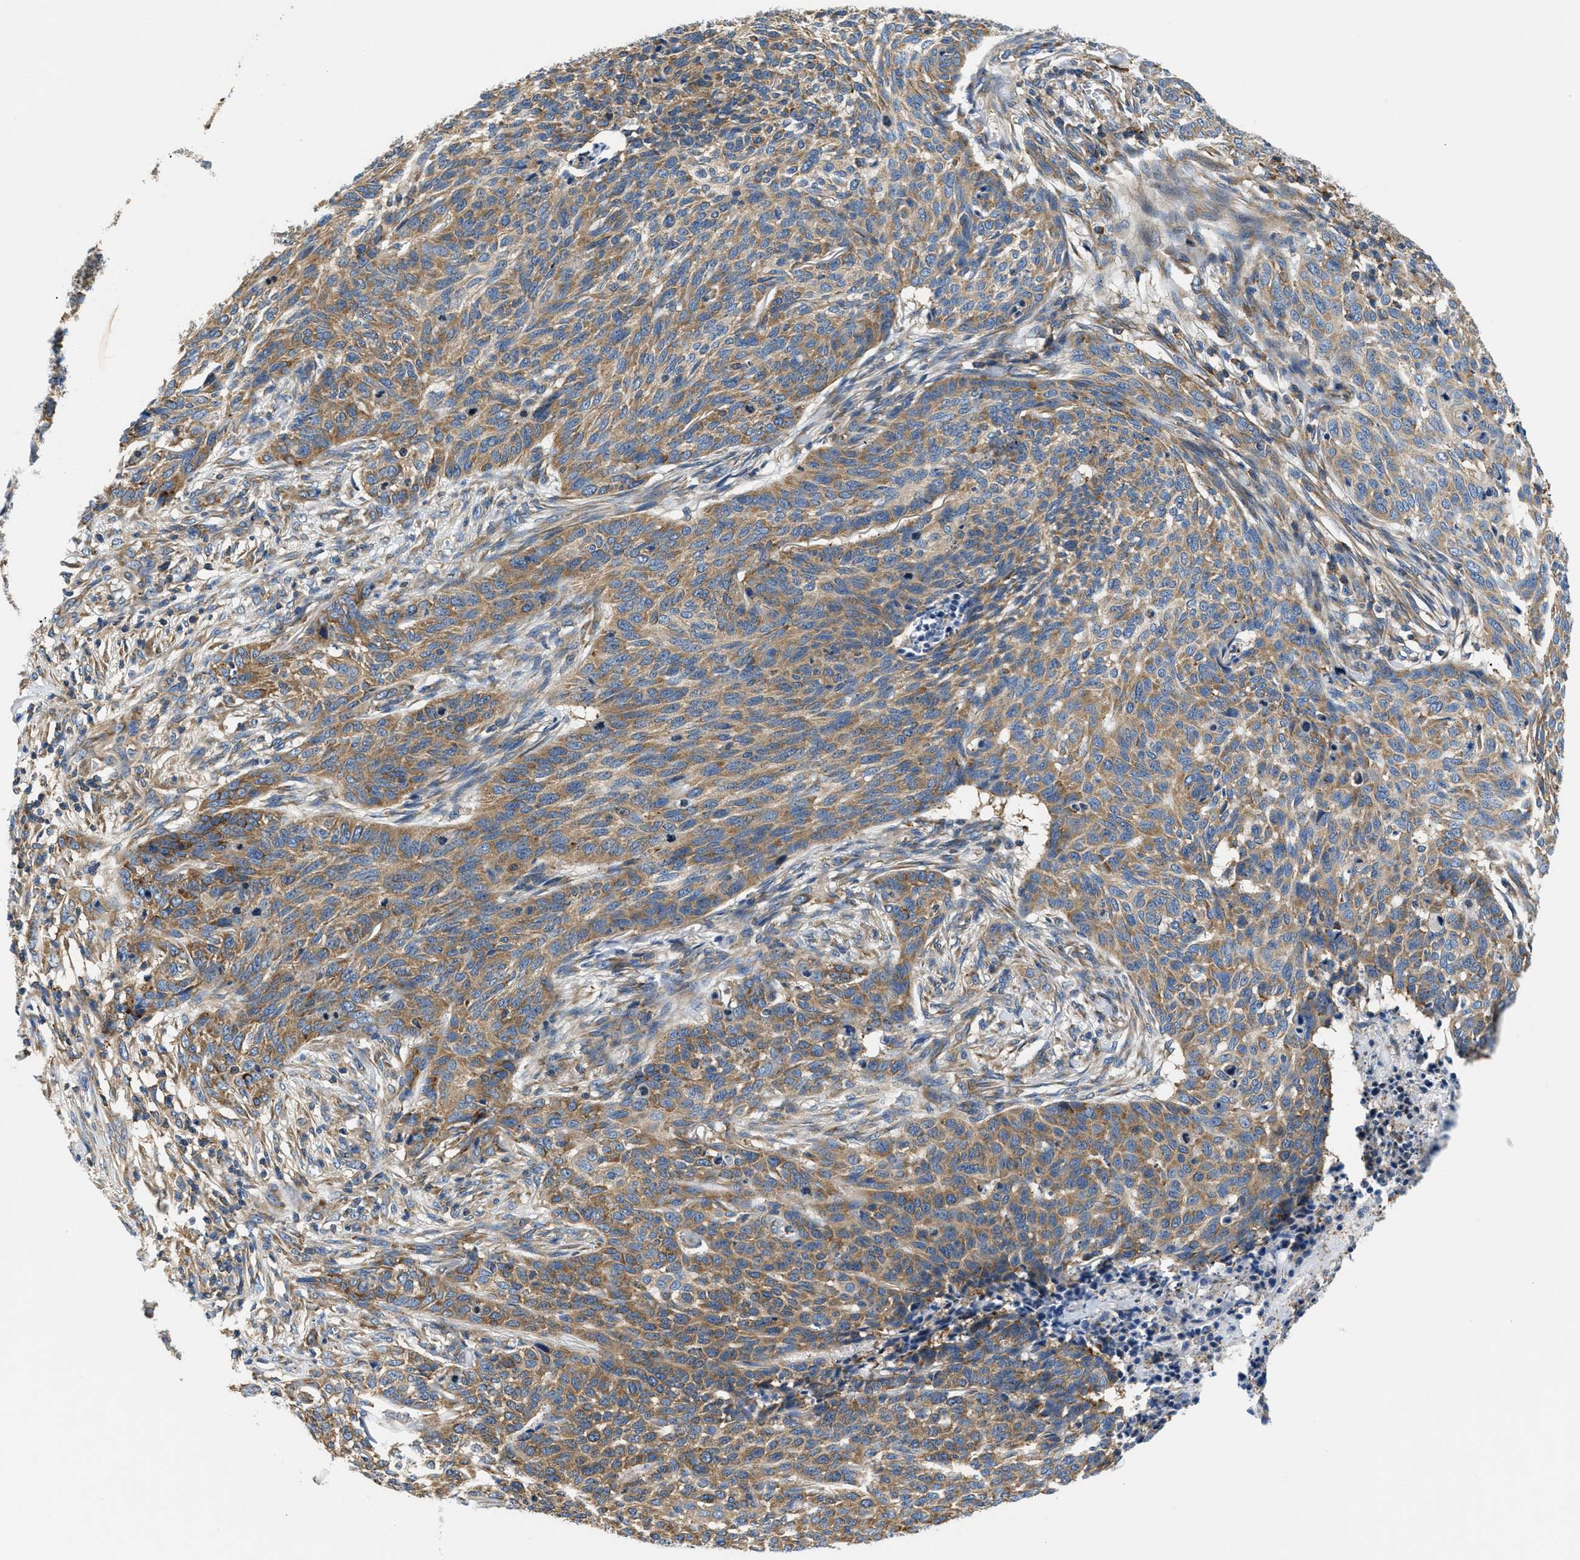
{"staining": {"intensity": "moderate", "quantity": ">75%", "location": "cytoplasmic/membranous"}, "tissue": "skin cancer", "cell_type": "Tumor cells", "image_type": "cancer", "snomed": [{"axis": "morphology", "description": "Basal cell carcinoma"}, {"axis": "topography", "description": "Skin"}], "caption": "IHC histopathology image of skin basal cell carcinoma stained for a protein (brown), which demonstrates medium levels of moderate cytoplasmic/membranous positivity in approximately >75% of tumor cells.", "gene": "ABCF1", "patient": {"sex": "male", "age": 85}}